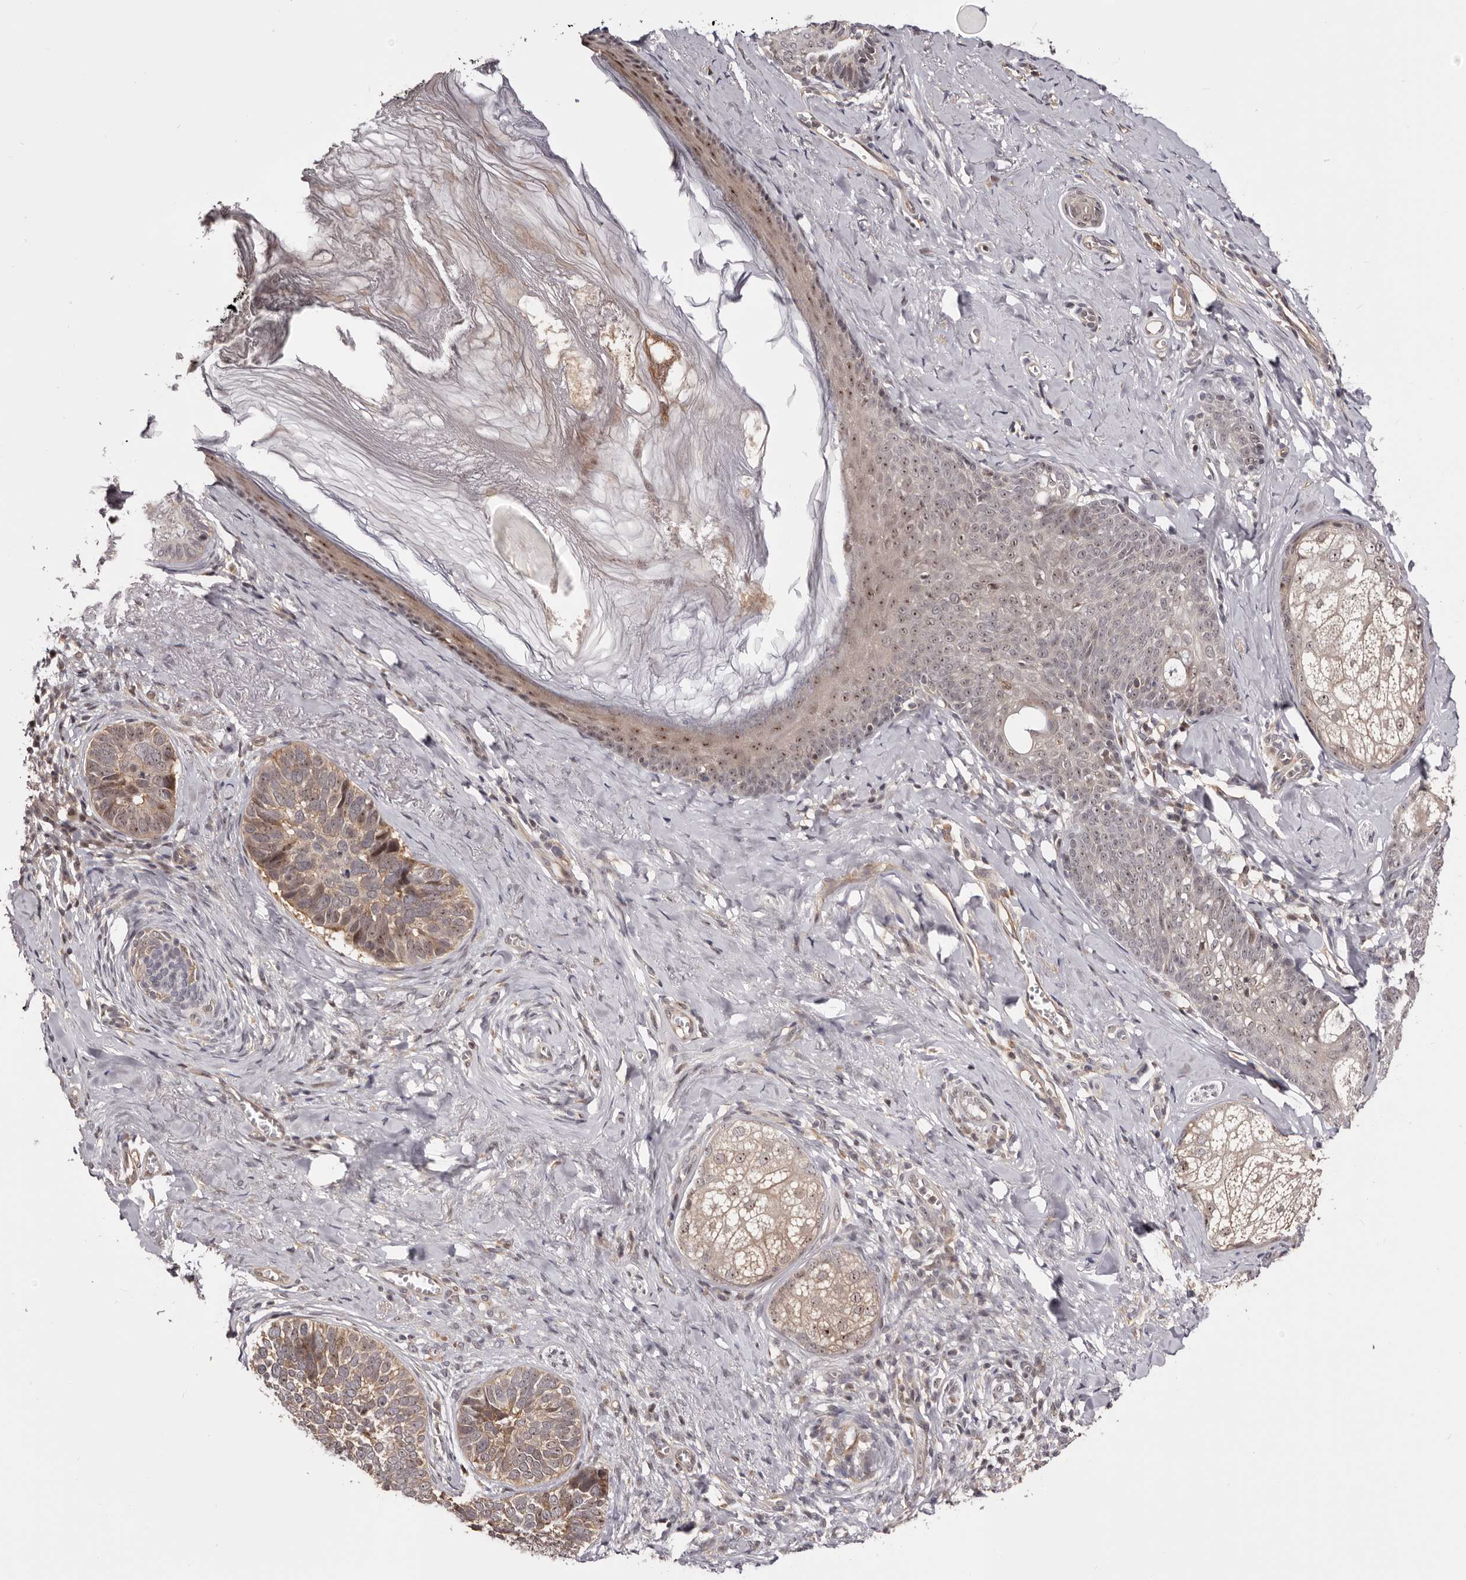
{"staining": {"intensity": "moderate", "quantity": "25%-75%", "location": "cytoplasmic/membranous,nuclear"}, "tissue": "skin cancer", "cell_type": "Tumor cells", "image_type": "cancer", "snomed": [{"axis": "morphology", "description": "Basal cell carcinoma"}, {"axis": "topography", "description": "Skin"}], "caption": "Brown immunohistochemical staining in skin cancer (basal cell carcinoma) exhibits moderate cytoplasmic/membranous and nuclear staining in approximately 25%-75% of tumor cells.", "gene": "NOL12", "patient": {"sex": "male", "age": 62}}